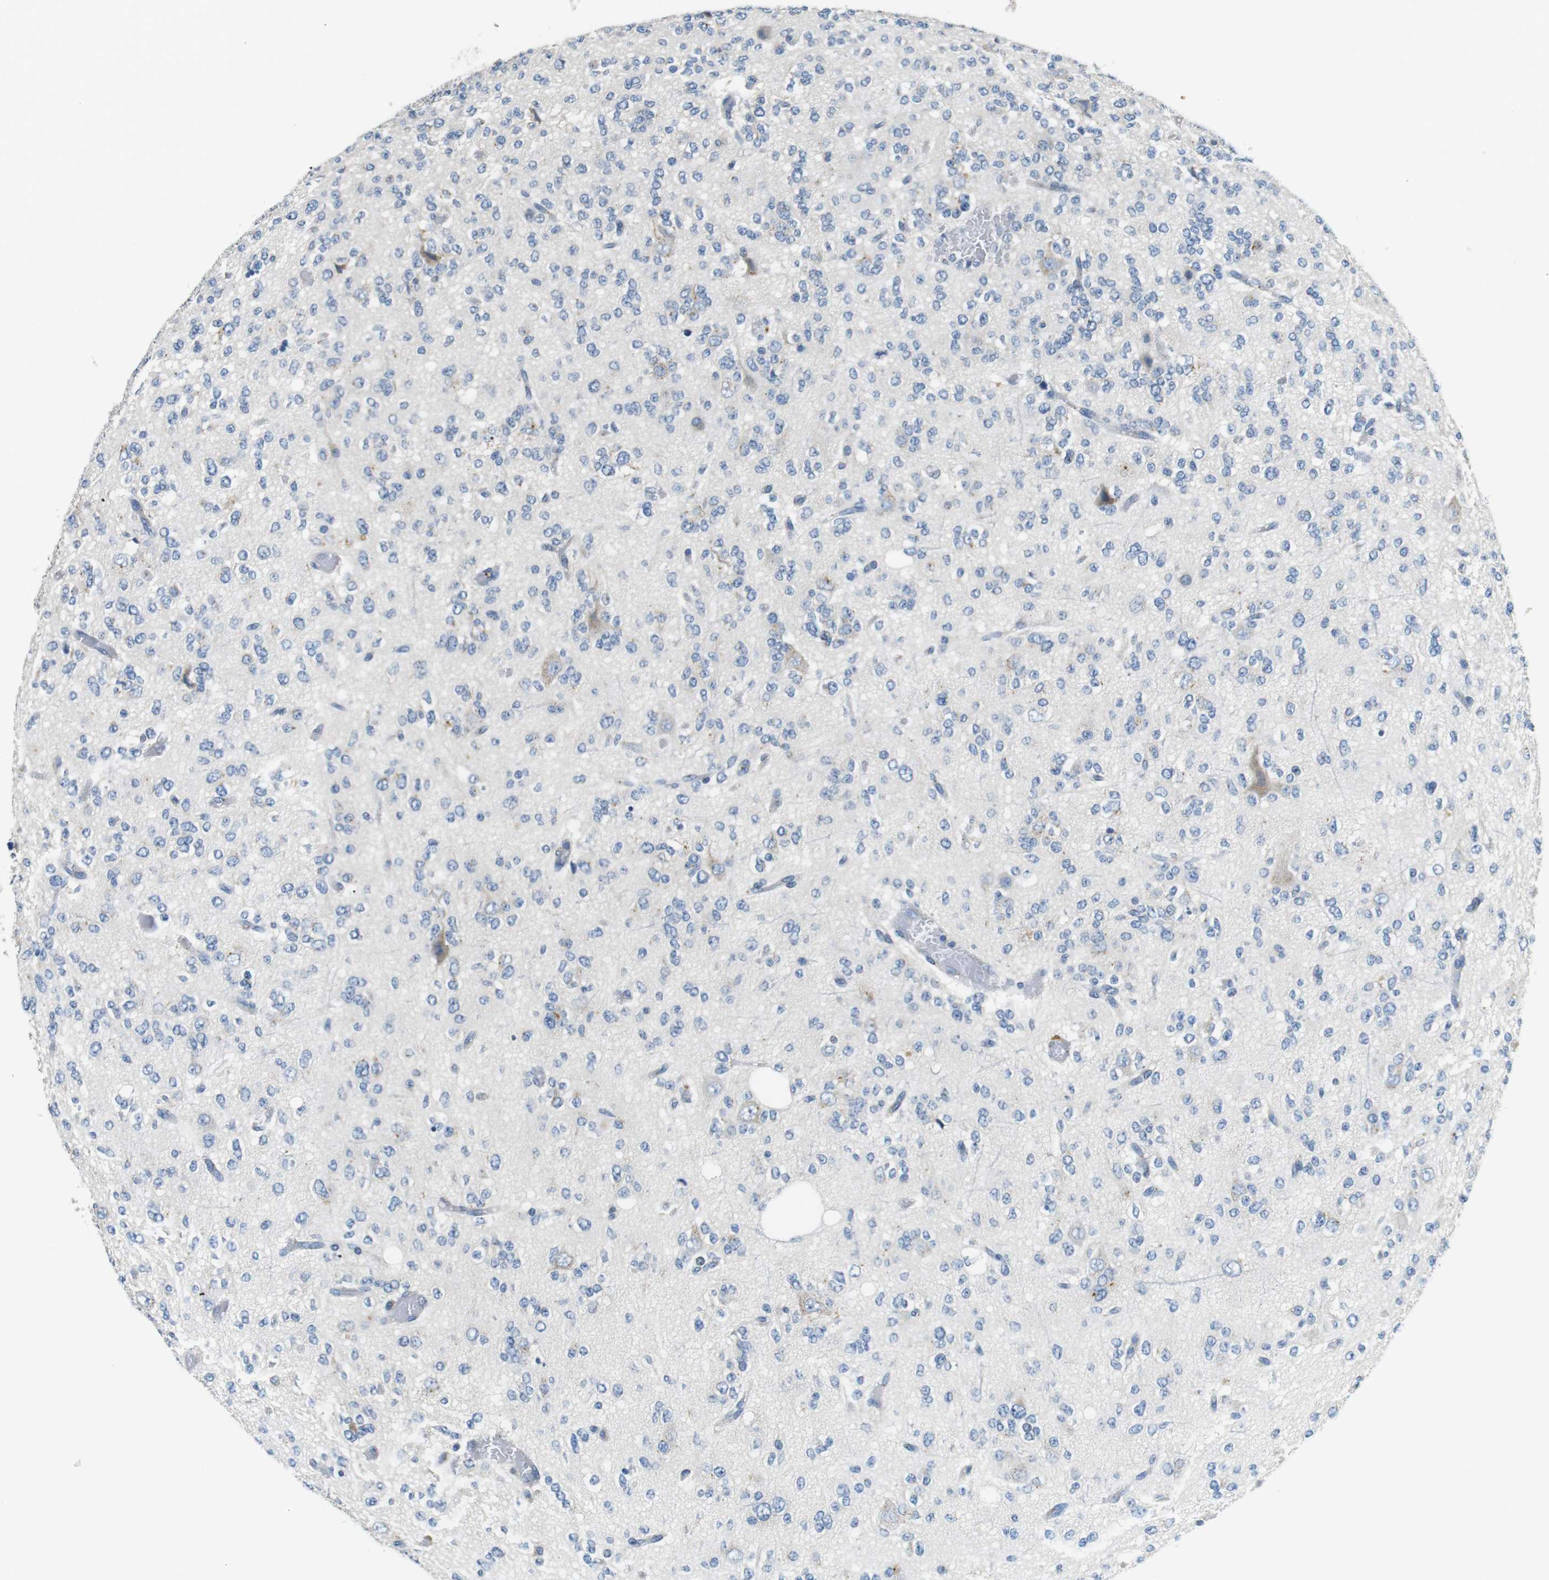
{"staining": {"intensity": "negative", "quantity": "none", "location": "none"}, "tissue": "glioma", "cell_type": "Tumor cells", "image_type": "cancer", "snomed": [{"axis": "morphology", "description": "Glioma, malignant, Low grade"}, {"axis": "topography", "description": "Brain"}], "caption": "Malignant glioma (low-grade) was stained to show a protein in brown. There is no significant staining in tumor cells.", "gene": "UNC5CL", "patient": {"sex": "male", "age": 38}}